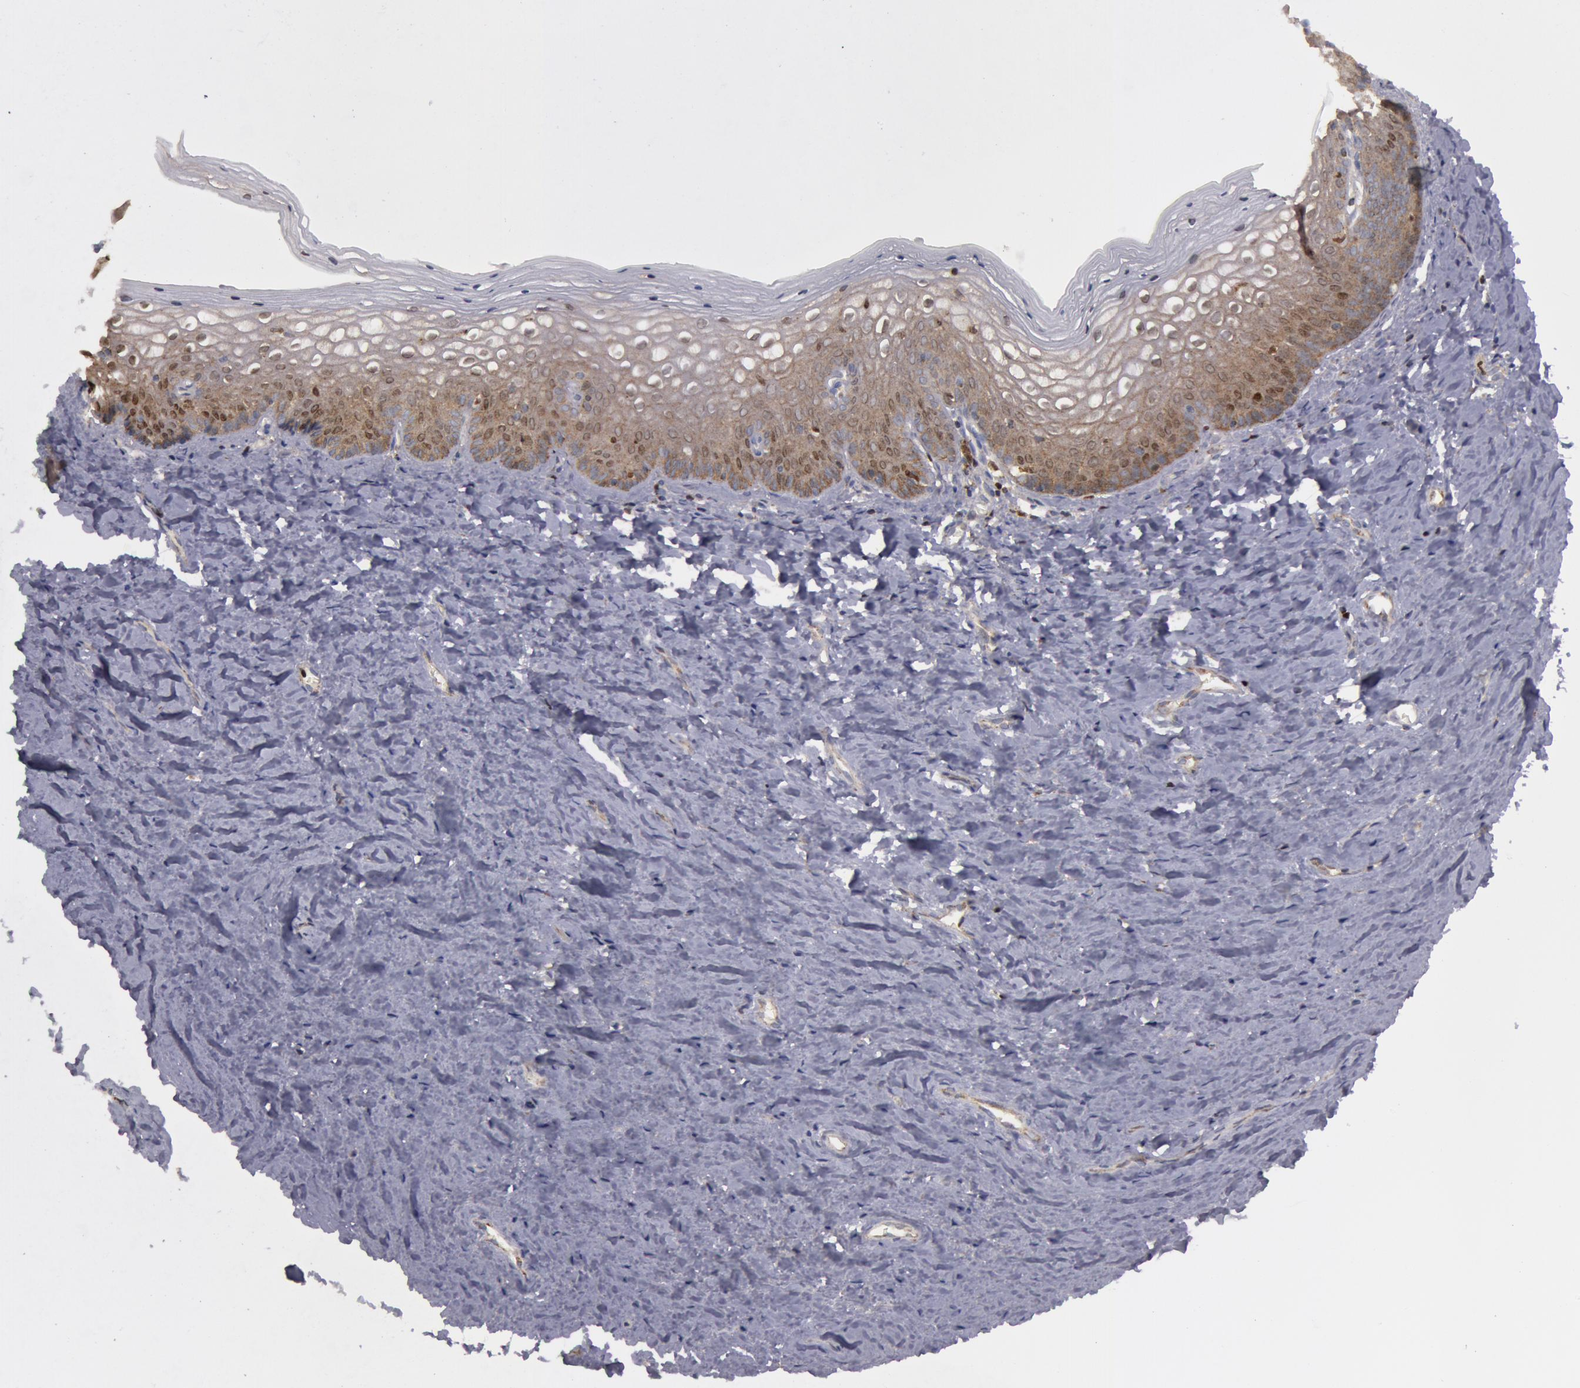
{"staining": {"intensity": "weak", "quantity": "25%-75%", "location": "cytoplasmic/membranous,nuclear"}, "tissue": "vagina", "cell_type": "Squamous epithelial cells", "image_type": "normal", "snomed": [{"axis": "morphology", "description": "Normal tissue, NOS"}, {"axis": "topography", "description": "Vagina"}], "caption": "Brown immunohistochemical staining in benign human vagina displays weak cytoplasmic/membranous,nuclear positivity in about 25%-75% of squamous epithelial cells. The protein is shown in brown color, while the nuclei are stained blue.", "gene": "ERBB2", "patient": {"sex": "female", "age": 46}}